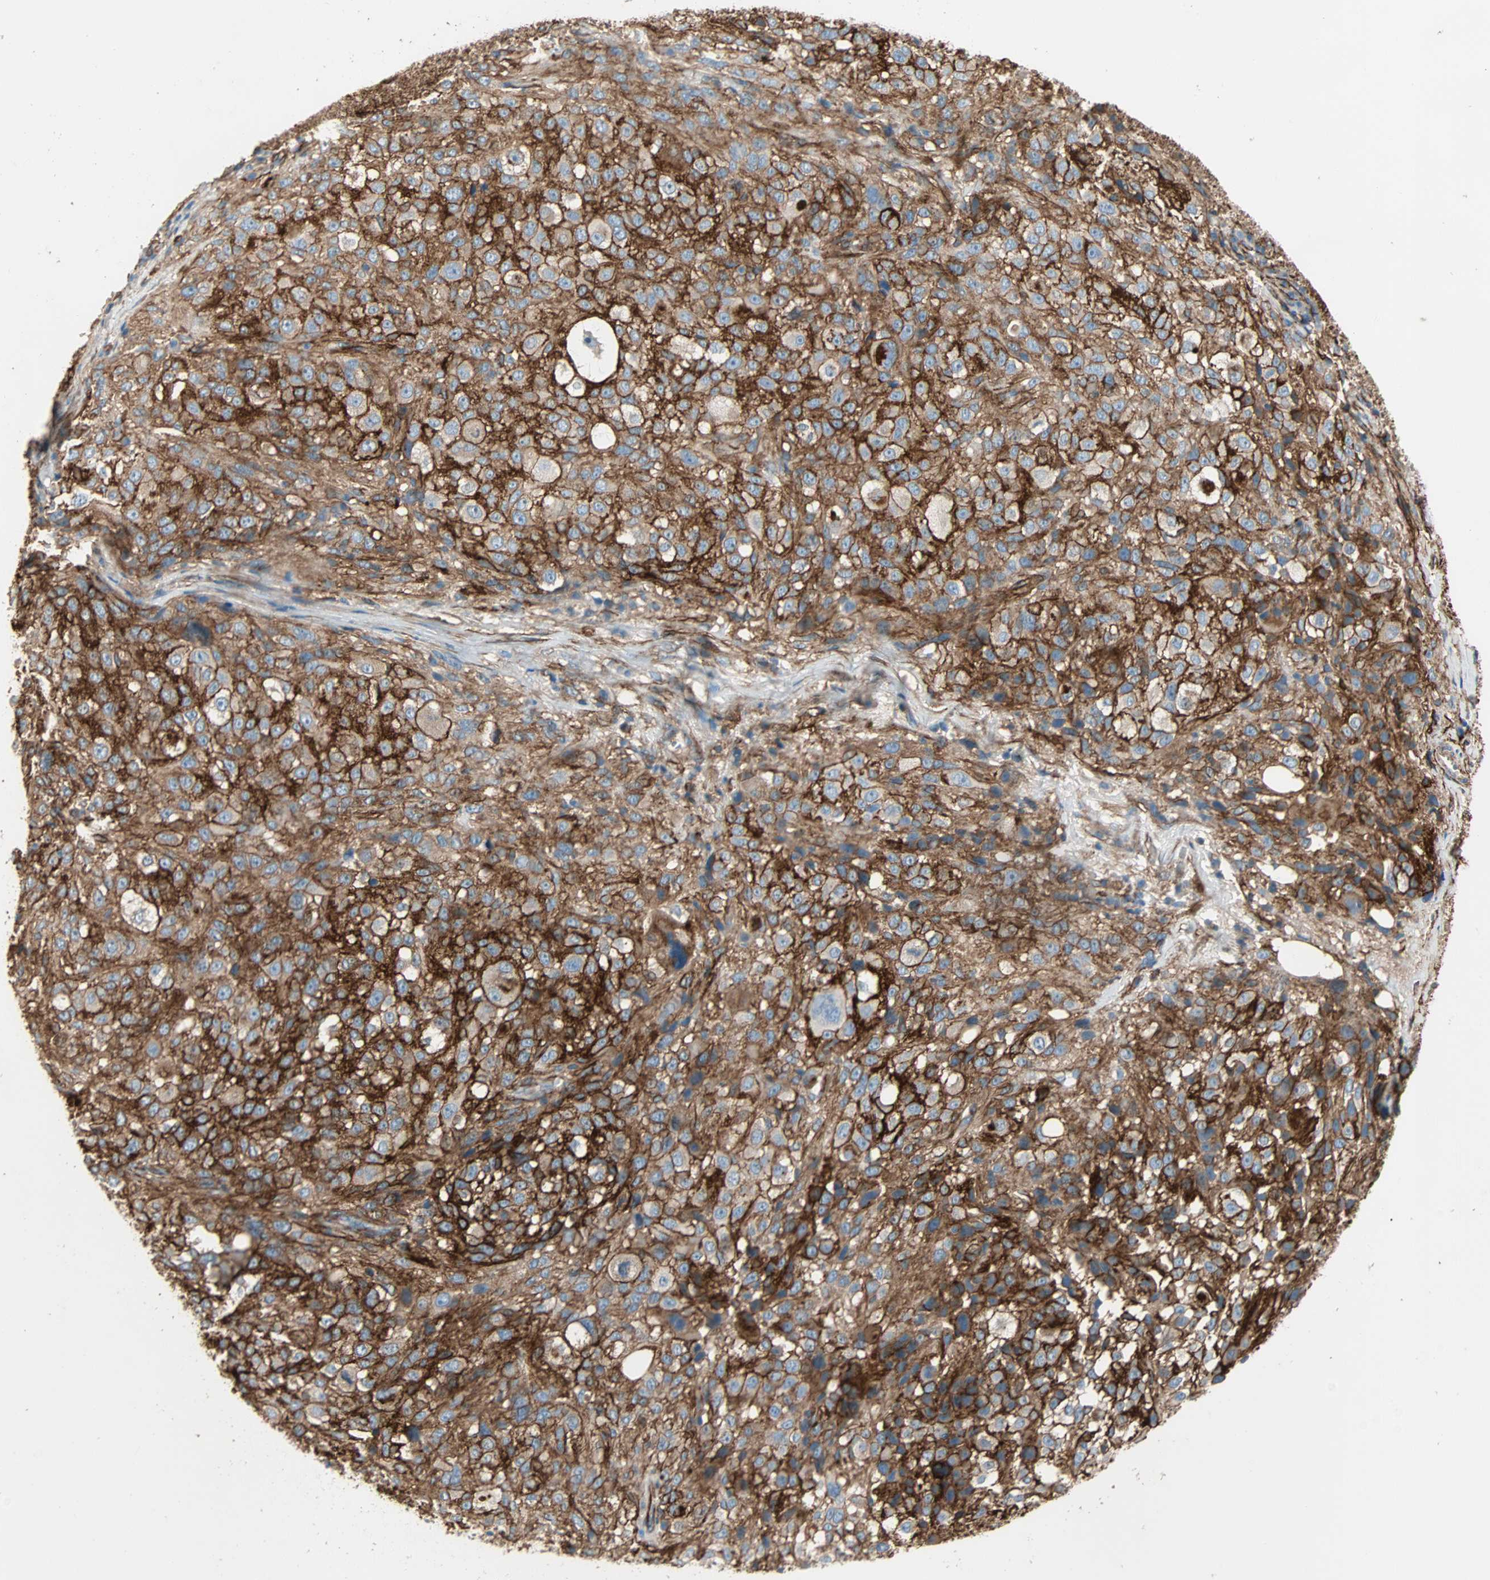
{"staining": {"intensity": "strong", "quantity": ">75%", "location": "cytoplasmic/membranous"}, "tissue": "melanoma", "cell_type": "Tumor cells", "image_type": "cancer", "snomed": [{"axis": "morphology", "description": "Necrosis, NOS"}, {"axis": "morphology", "description": "Malignant melanoma, NOS"}, {"axis": "topography", "description": "Skin"}], "caption": "The photomicrograph exhibits immunohistochemical staining of melanoma. There is strong cytoplasmic/membranous positivity is seen in approximately >75% of tumor cells.", "gene": "EPB41L2", "patient": {"sex": "female", "age": 87}}